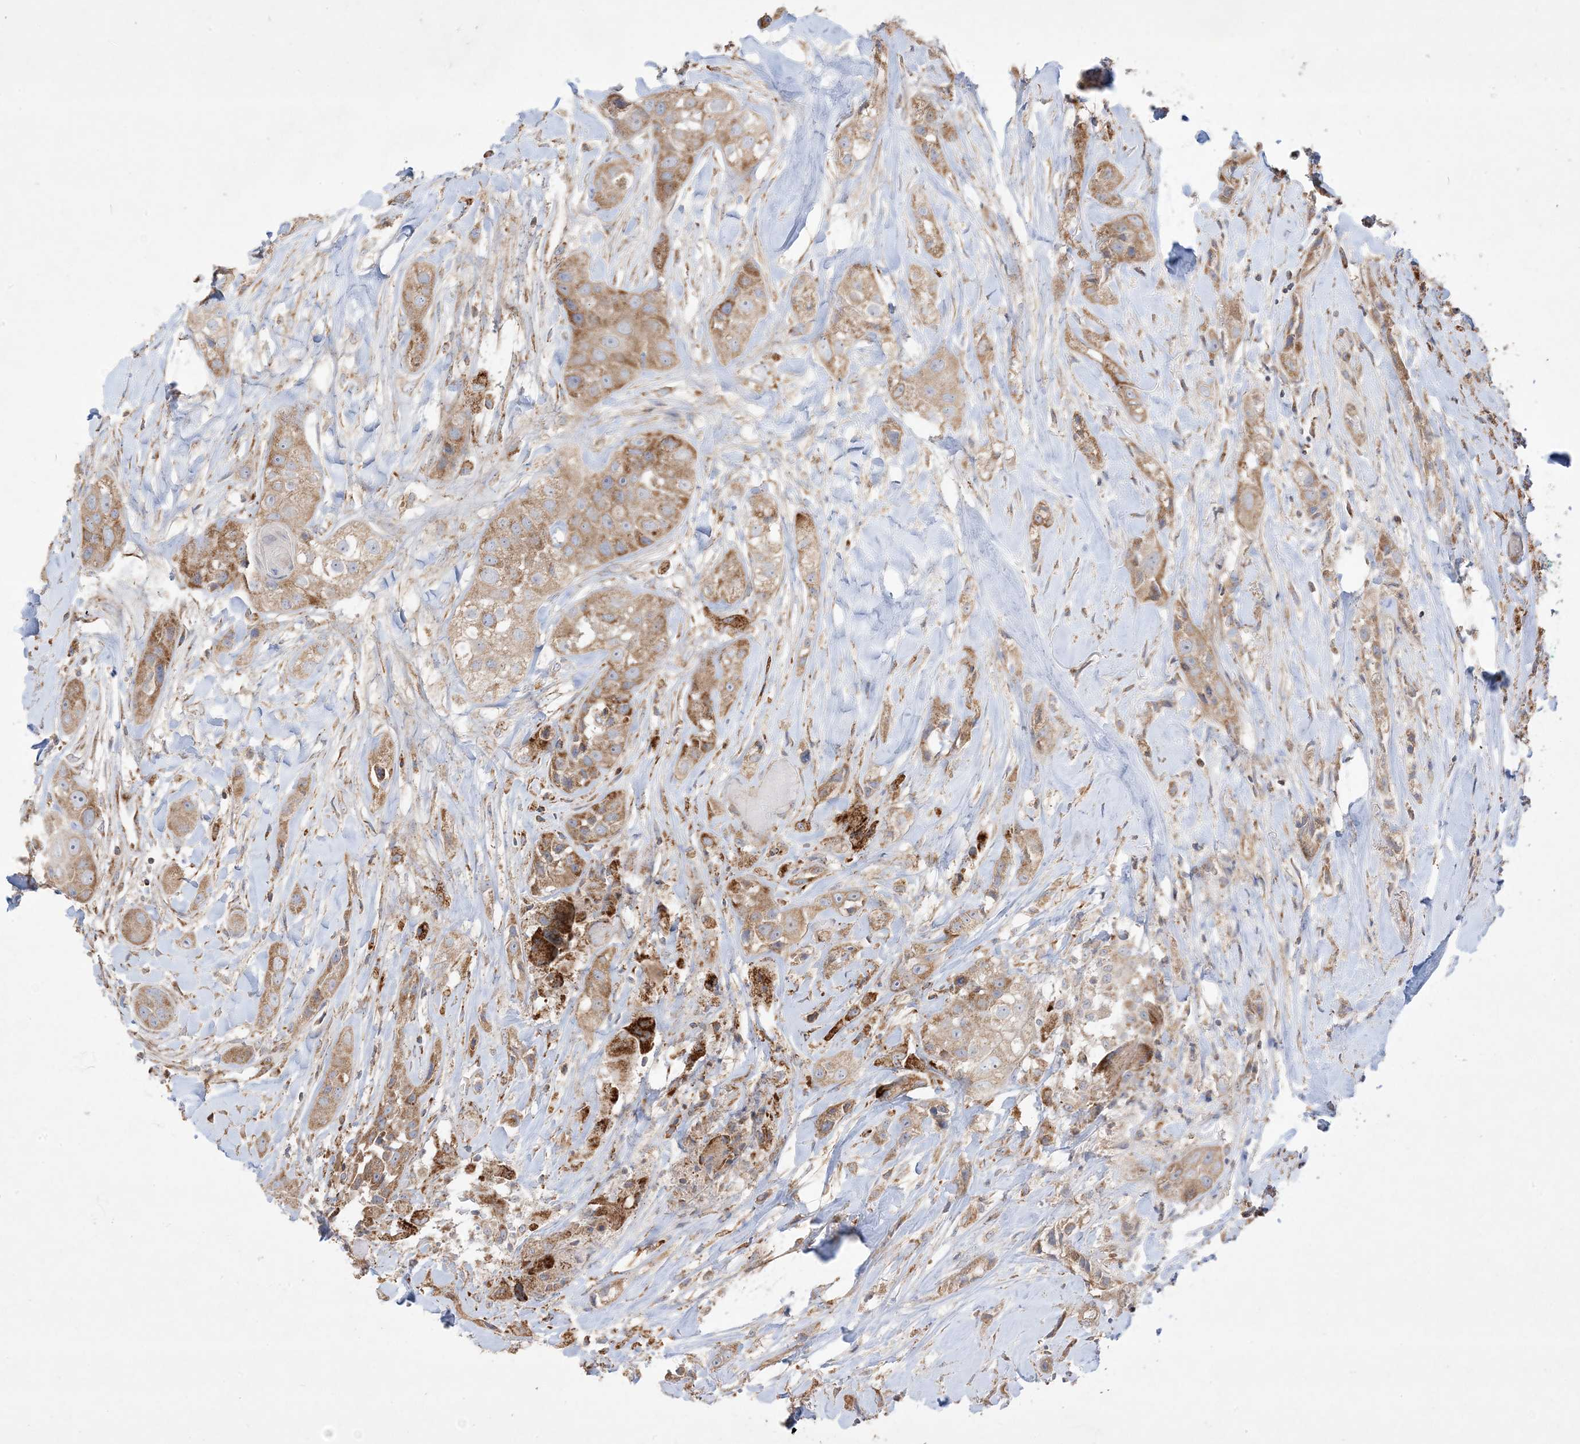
{"staining": {"intensity": "moderate", "quantity": ">75%", "location": "cytoplasmic/membranous"}, "tissue": "head and neck cancer", "cell_type": "Tumor cells", "image_type": "cancer", "snomed": [{"axis": "morphology", "description": "Normal tissue, NOS"}, {"axis": "morphology", "description": "Squamous cell carcinoma, NOS"}, {"axis": "topography", "description": "Skeletal muscle"}, {"axis": "topography", "description": "Head-Neck"}], "caption": "Brown immunohistochemical staining in head and neck cancer (squamous cell carcinoma) displays moderate cytoplasmic/membranous expression in approximately >75% of tumor cells.", "gene": "NDUFAF3", "patient": {"sex": "male", "age": 51}}